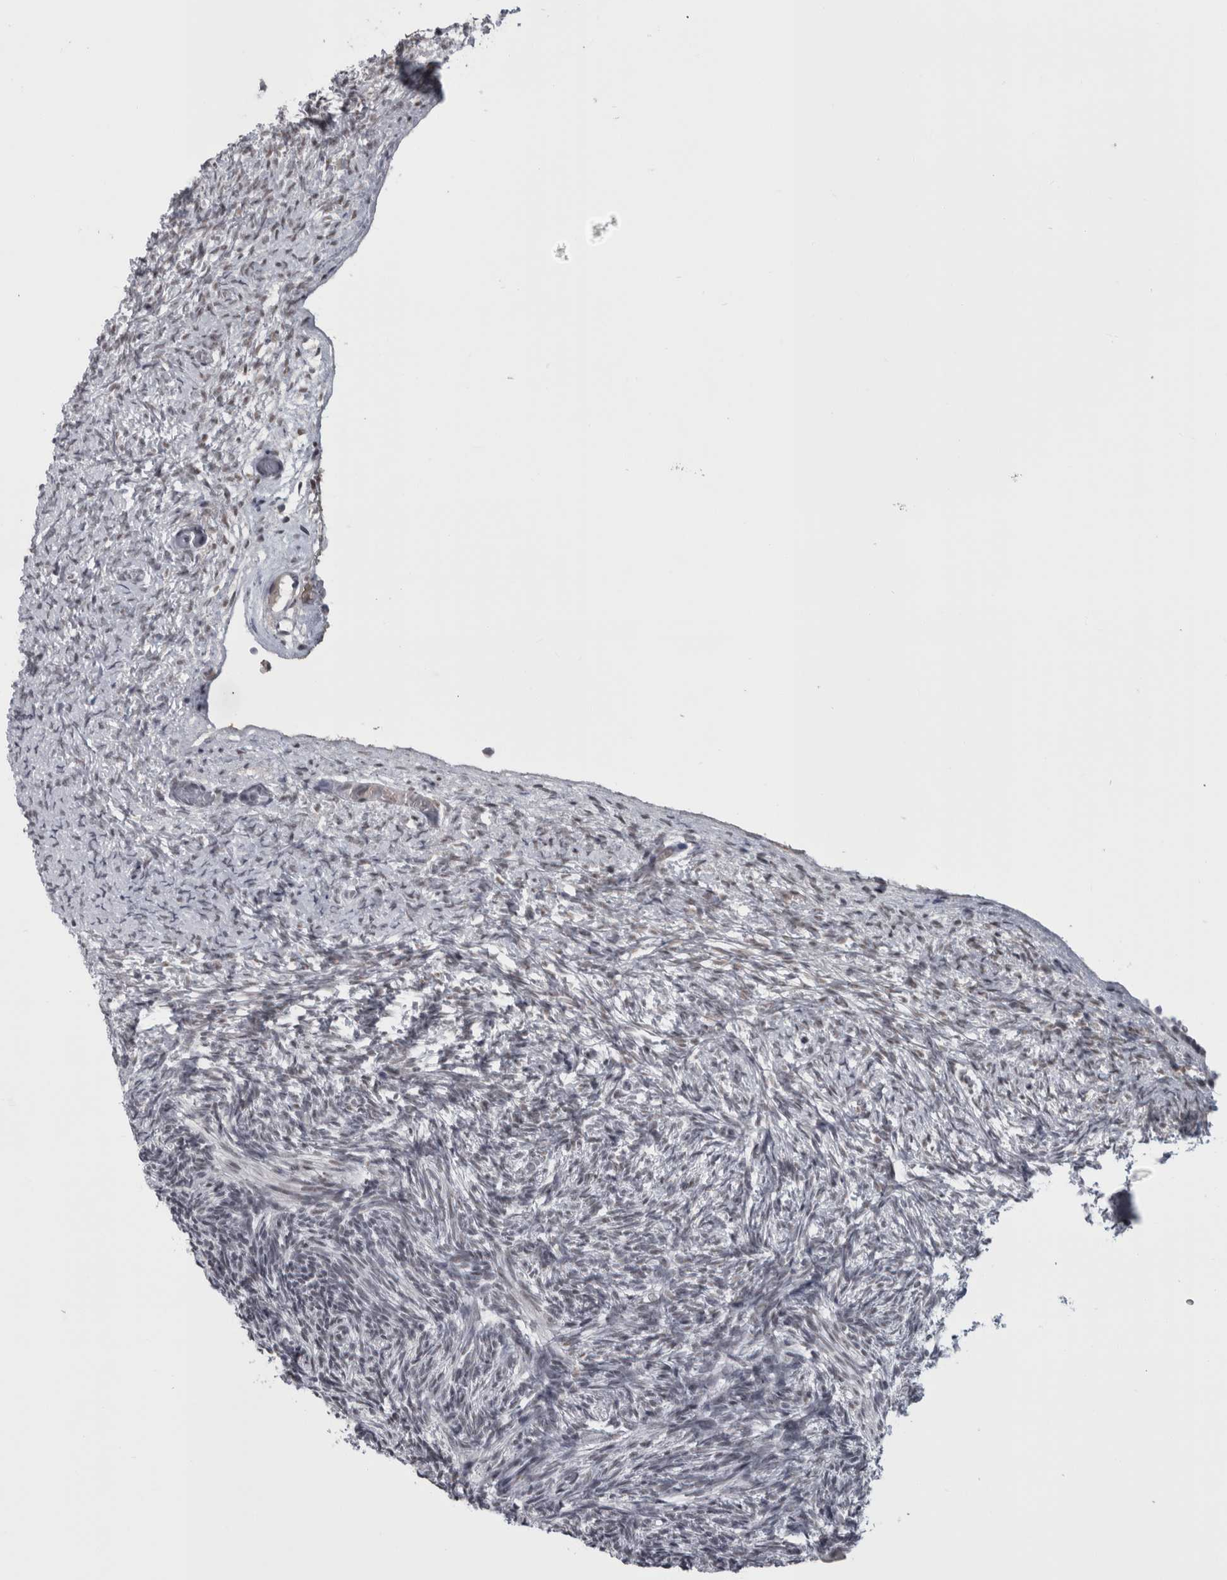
{"staining": {"intensity": "negative", "quantity": "none", "location": "none"}, "tissue": "ovary", "cell_type": "Follicle cells", "image_type": "normal", "snomed": [{"axis": "morphology", "description": "Normal tissue, NOS"}, {"axis": "topography", "description": "Ovary"}], "caption": "A high-resolution photomicrograph shows immunohistochemistry (IHC) staining of benign ovary, which displays no significant expression in follicle cells.", "gene": "ARID4B", "patient": {"sex": "female", "age": 34}}